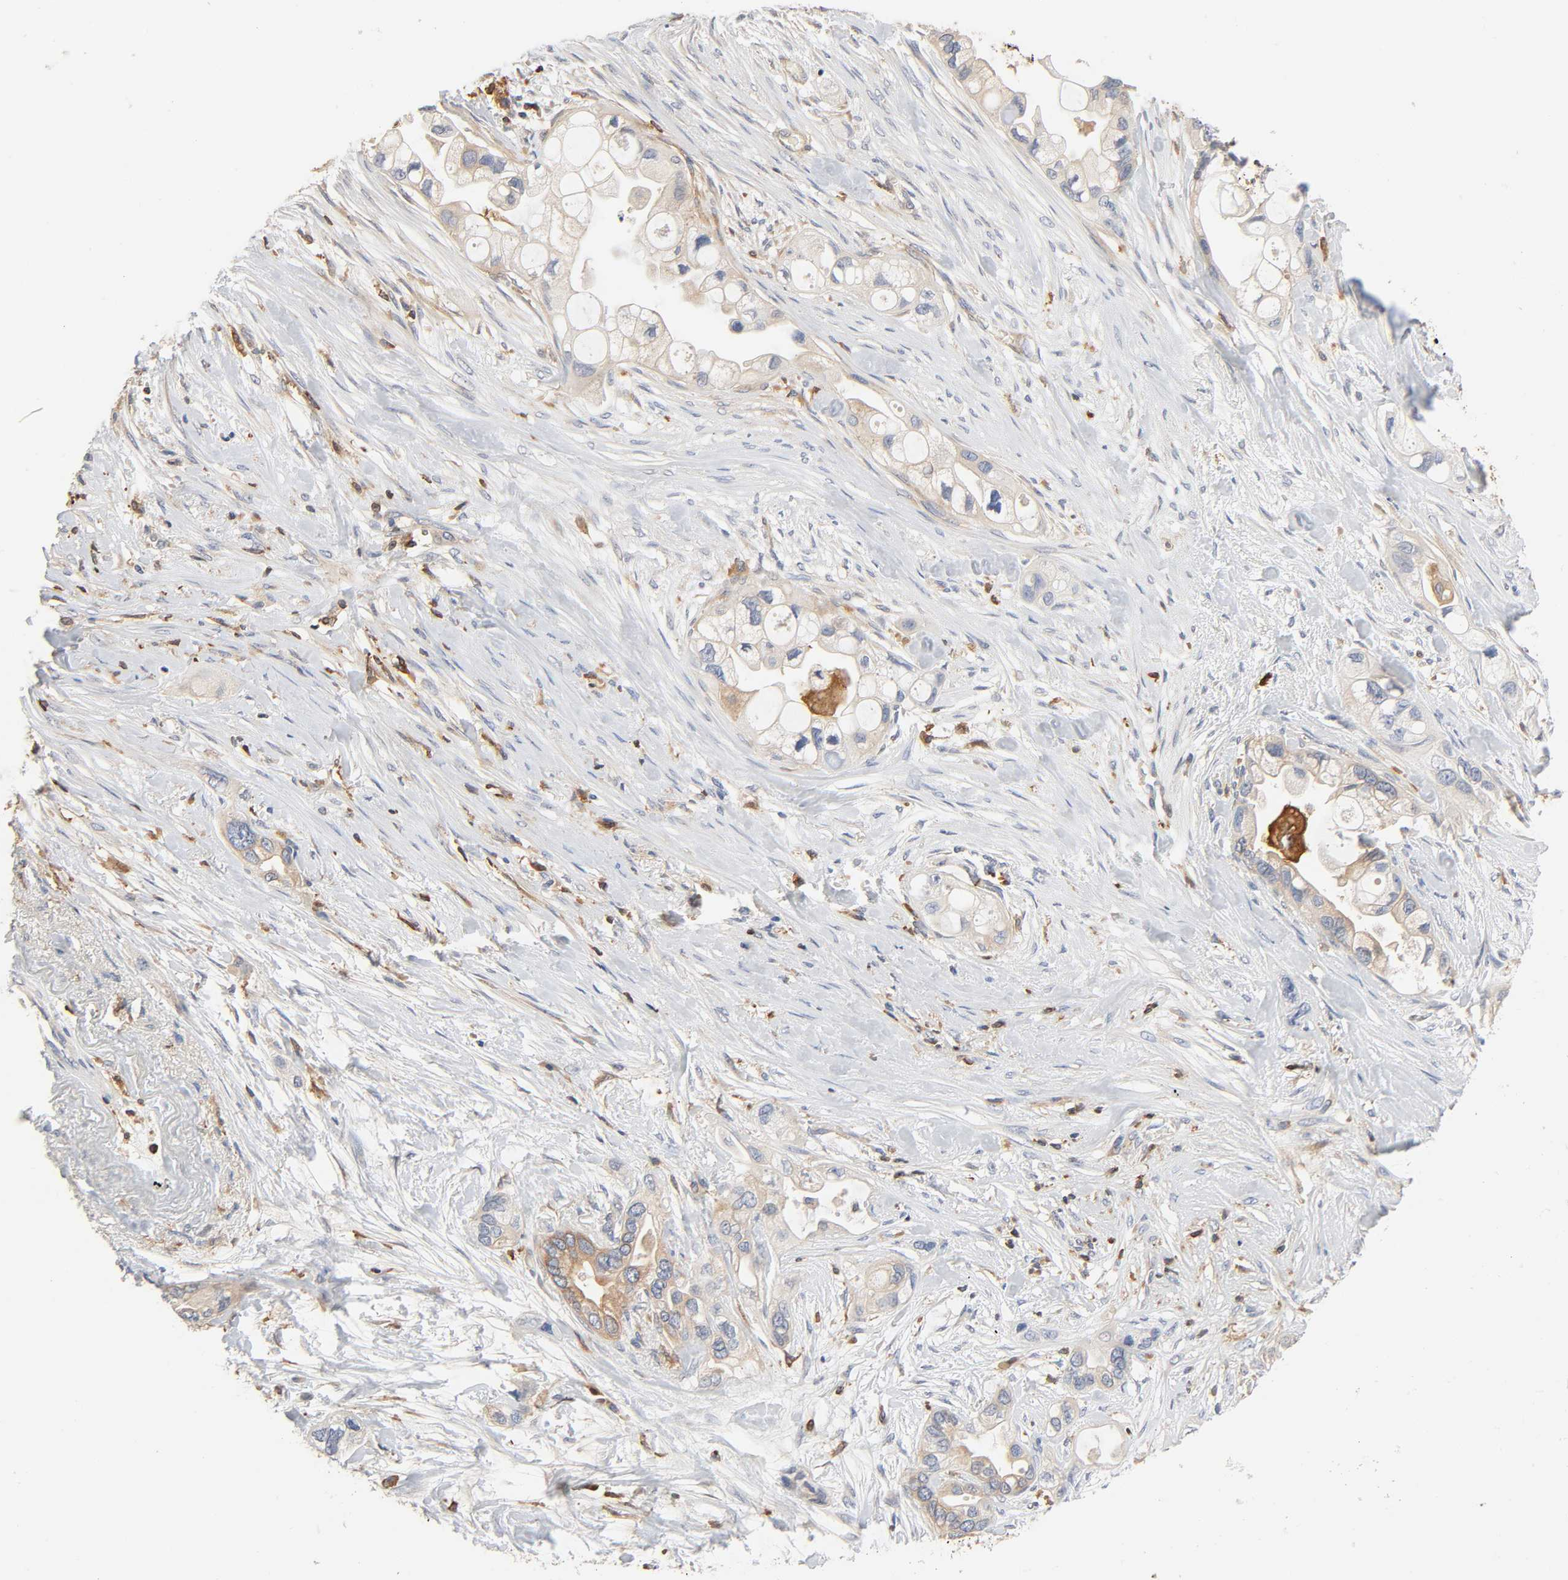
{"staining": {"intensity": "moderate", "quantity": ">75%", "location": "cytoplasmic/membranous"}, "tissue": "pancreatic cancer", "cell_type": "Tumor cells", "image_type": "cancer", "snomed": [{"axis": "morphology", "description": "Adenocarcinoma, NOS"}, {"axis": "topography", "description": "Pancreas"}], "caption": "Immunohistochemistry (IHC) photomicrograph of pancreatic cancer stained for a protein (brown), which exhibits medium levels of moderate cytoplasmic/membranous staining in approximately >75% of tumor cells.", "gene": "BIN1", "patient": {"sex": "female", "age": 77}}